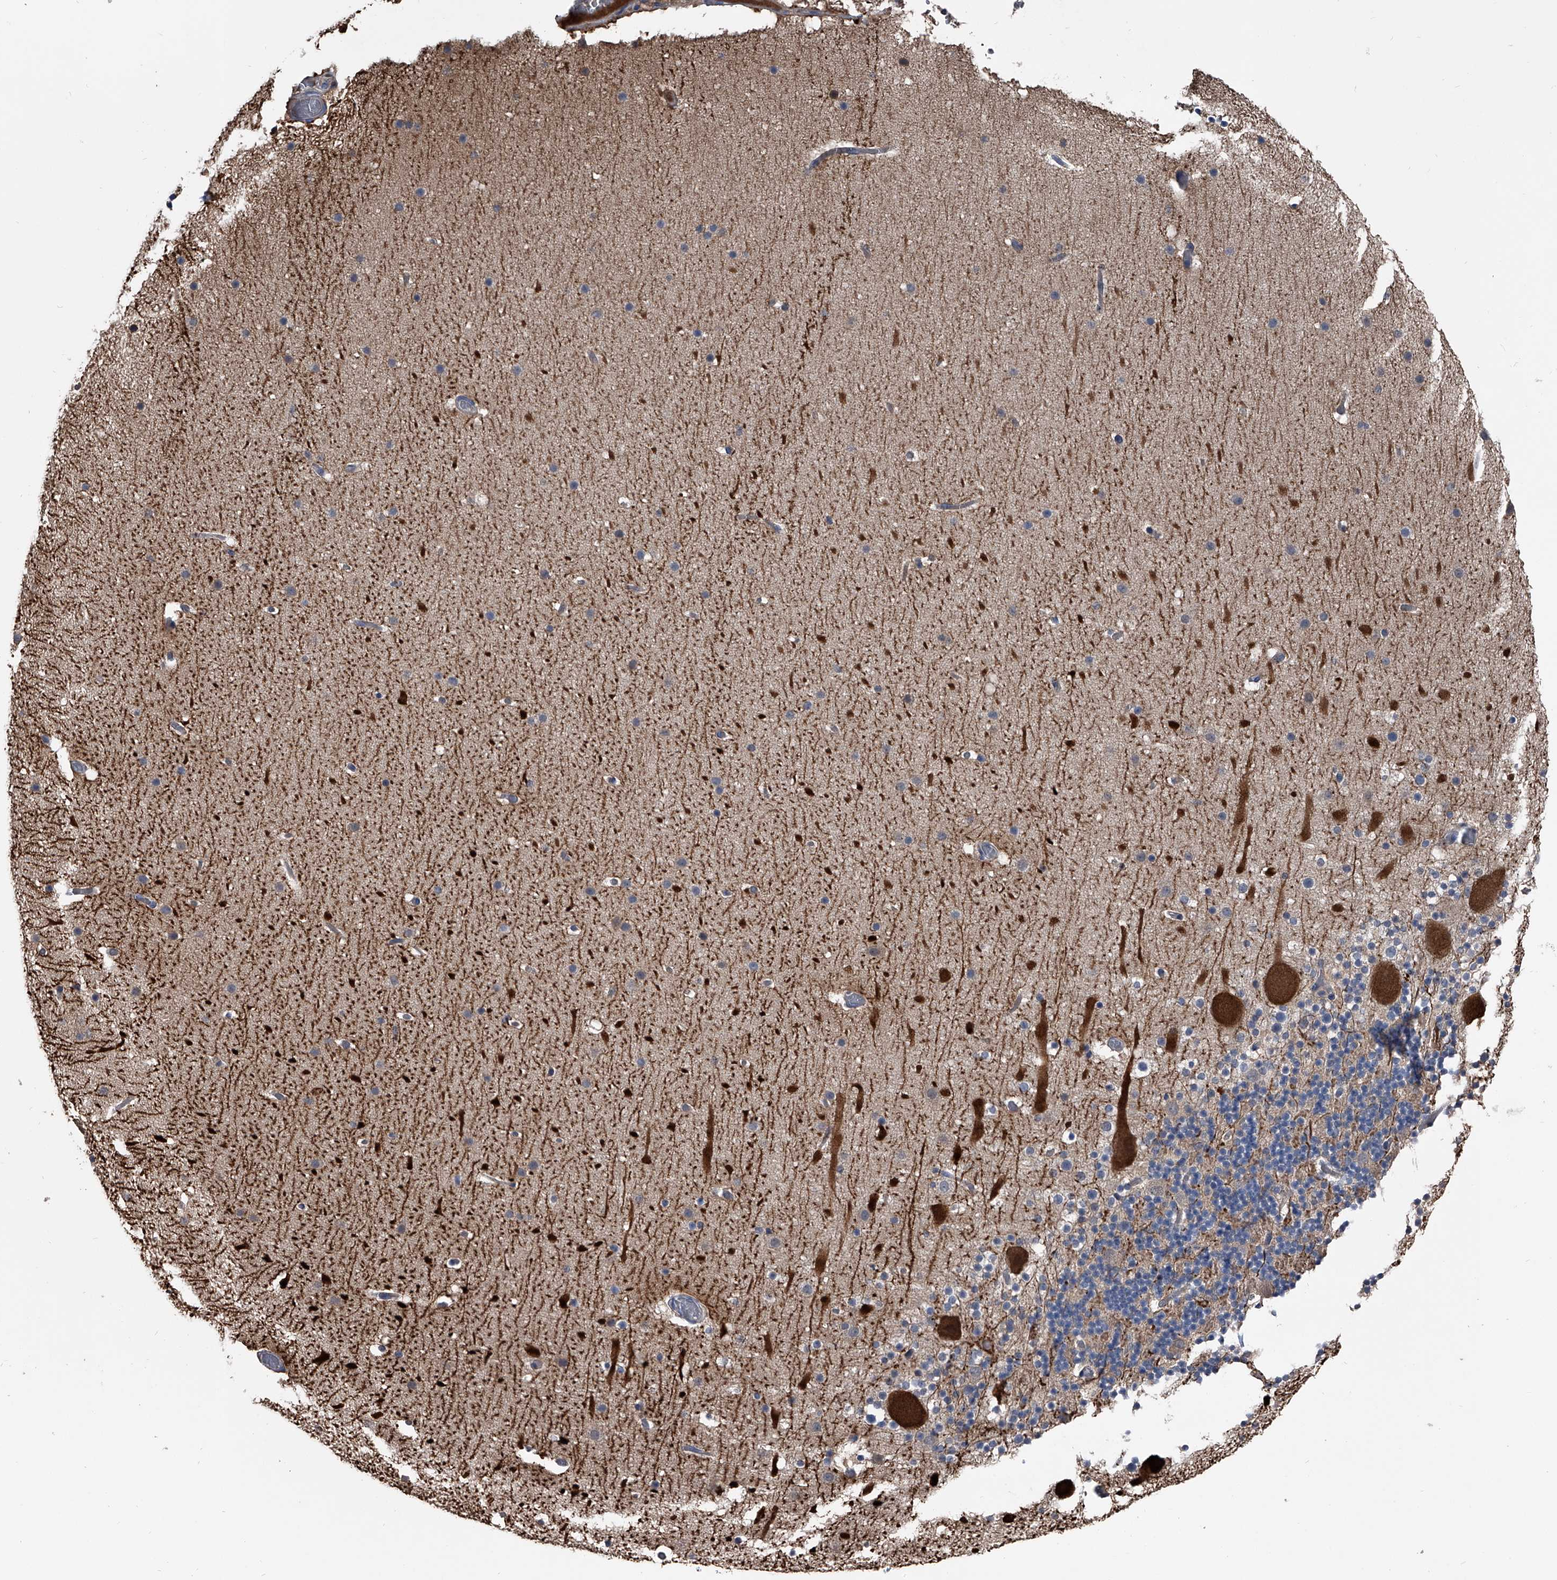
{"staining": {"intensity": "weak", "quantity": "<25%", "location": "cytoplasmic/membranous"}, "tissue": "cerebellum", "cell_type": "Cells in granular layer", "image_type": "normal", "snomed": [{"axis": "morphology", "description": "Normal tissue, NOS"}, {"axis": "topography", "description": "Cerebellum"}], "caption": "A high-resolution histopathology image shows IHC staining of normal cerebellum, which exhibits no significant positivity in cells in granular layer.", "gene": "KIF13A", "patient": {"sex": "male", "age": 57}}